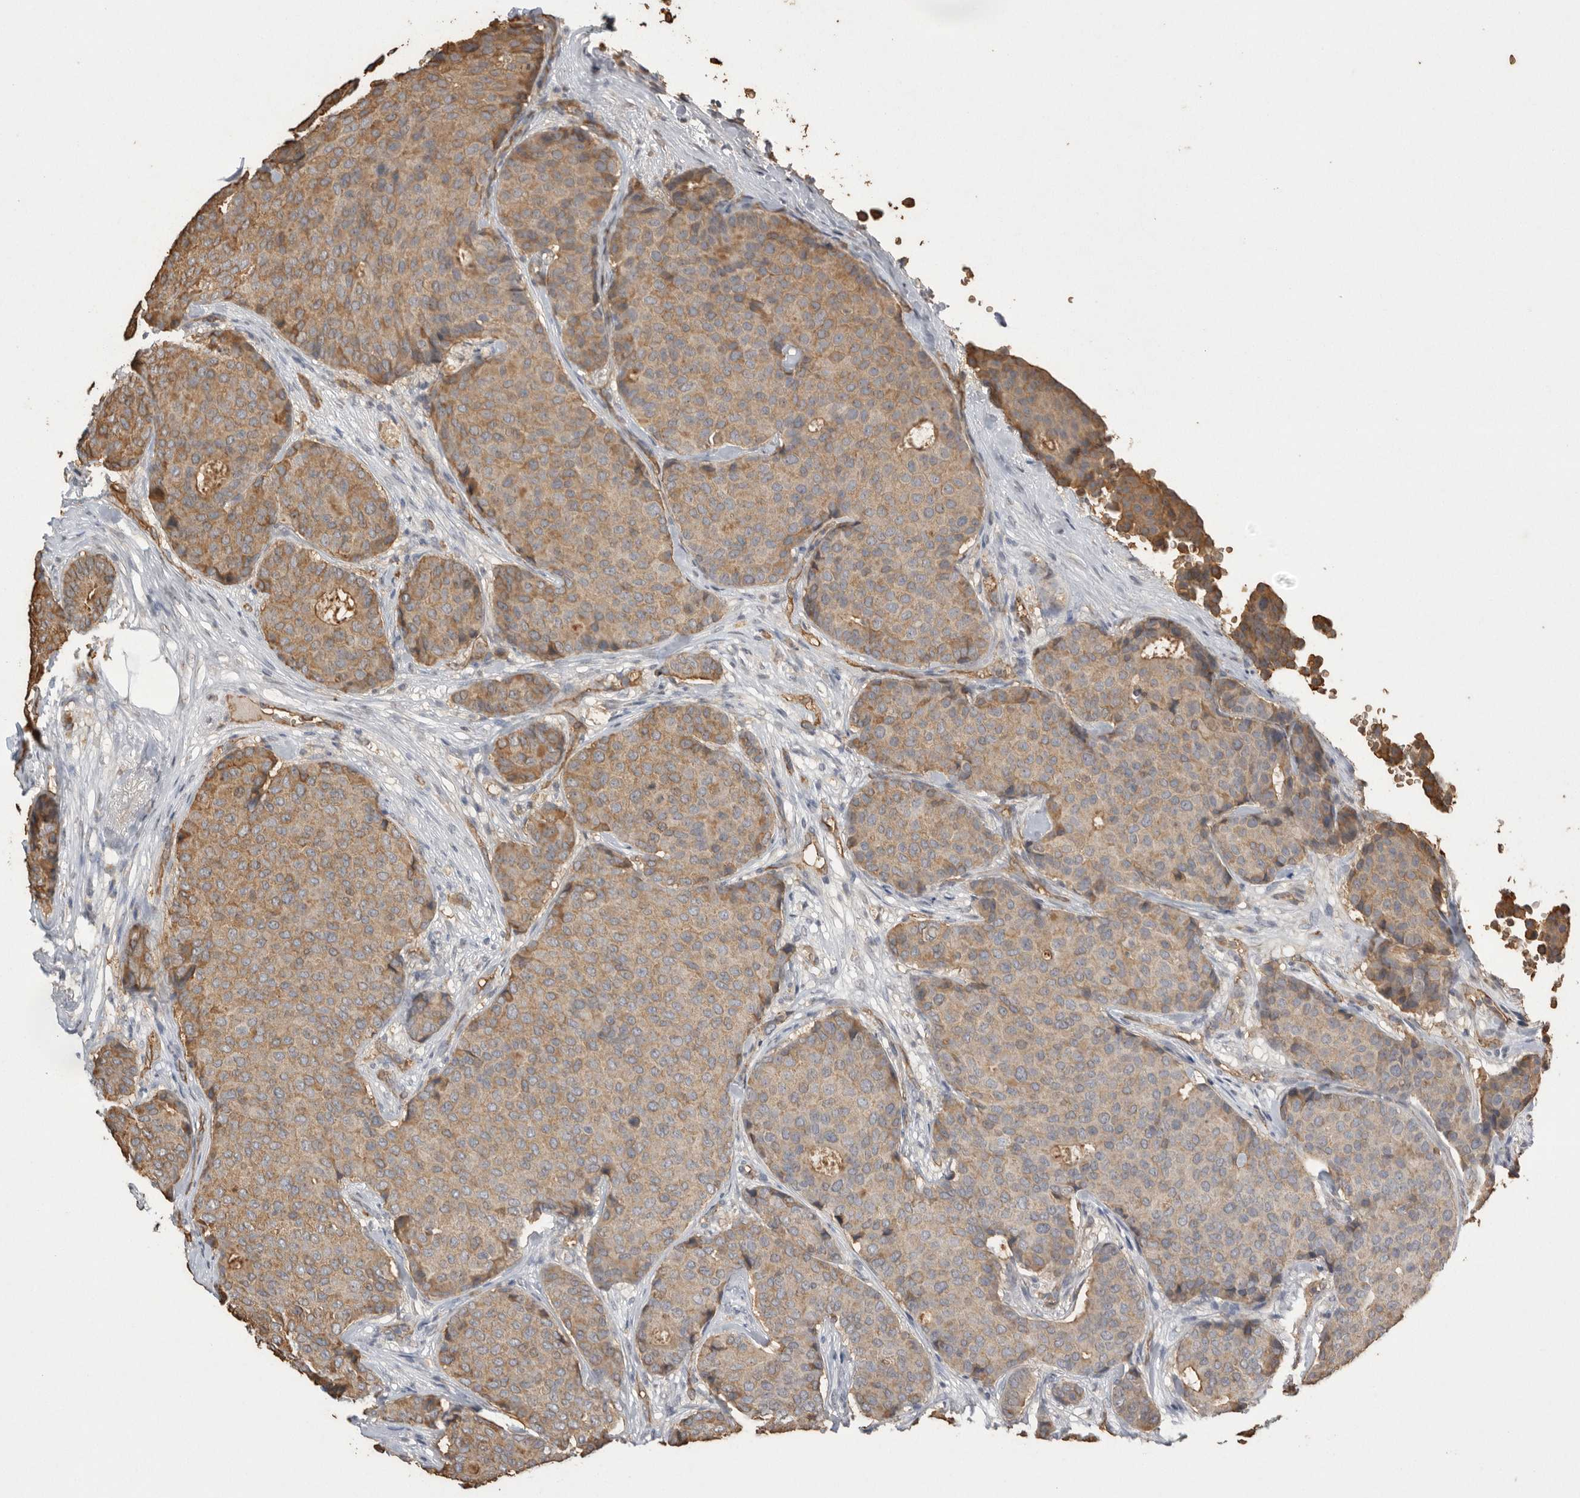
{"staining": {"intensity": "moderate", "quantity": "25%-75%", "location": "cytoplasmic/membranous"}, "tissue": "breast cancer", "cell_type": "Tumor cells", "image_type": "cancer", "snomed": [{"axis": "morphology", "description": "Duct carcinoma"}, {"axis": "topography", "description": "Breast"}], "caption": "Protein expression analysis of breast invasive ductal carcinoma demonstrates moderate cytoplasmic/membranous positivity in approximately 25%-75% of tumor cells.", "gene": "IL27", "patient": {"sex": "female", "age": 75}}